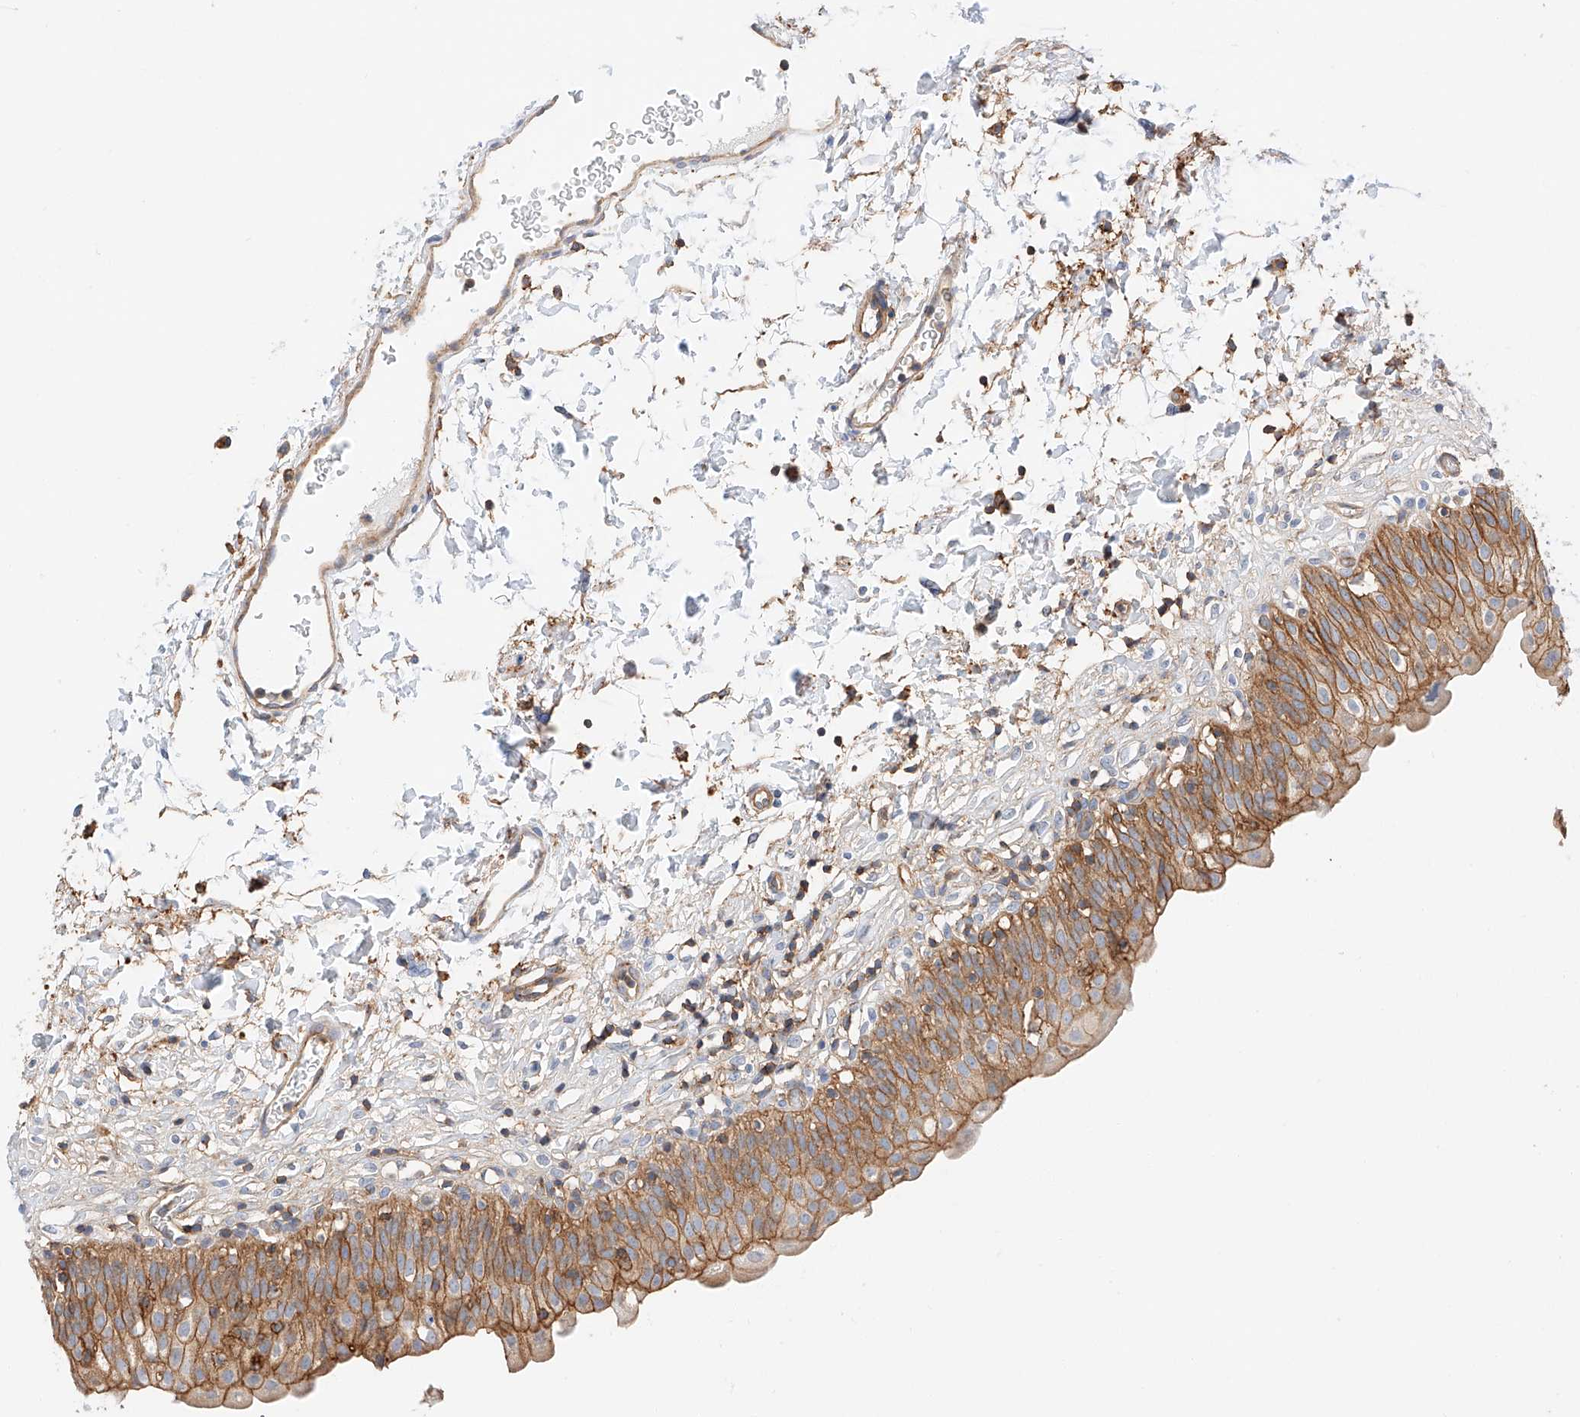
{"staining": {"intensity": "moderate", "quantity": ">75%", "location": "cytoplasmic/membranous"}, "tissue": "urinary bladder", "cell_type": "Urothelial cells", "image_type": "normal", "snomed": [{"axis": "morphology", "description": "Normal tissue, NOS"}, {"axis": "topography", "description": "Urinary bladder"}], "caption": "Moderate cytoplasmic/membranous positivity is appreciated in approximately >75% of urothelial cells in unremarkable urinary bladder. Immunohistochemistry (ihc) stains the protein of interest in brown and the nuclei are stained blue.", "gene": "ENSG00000259132", "patient": {"sex": "male", "age": 55}}